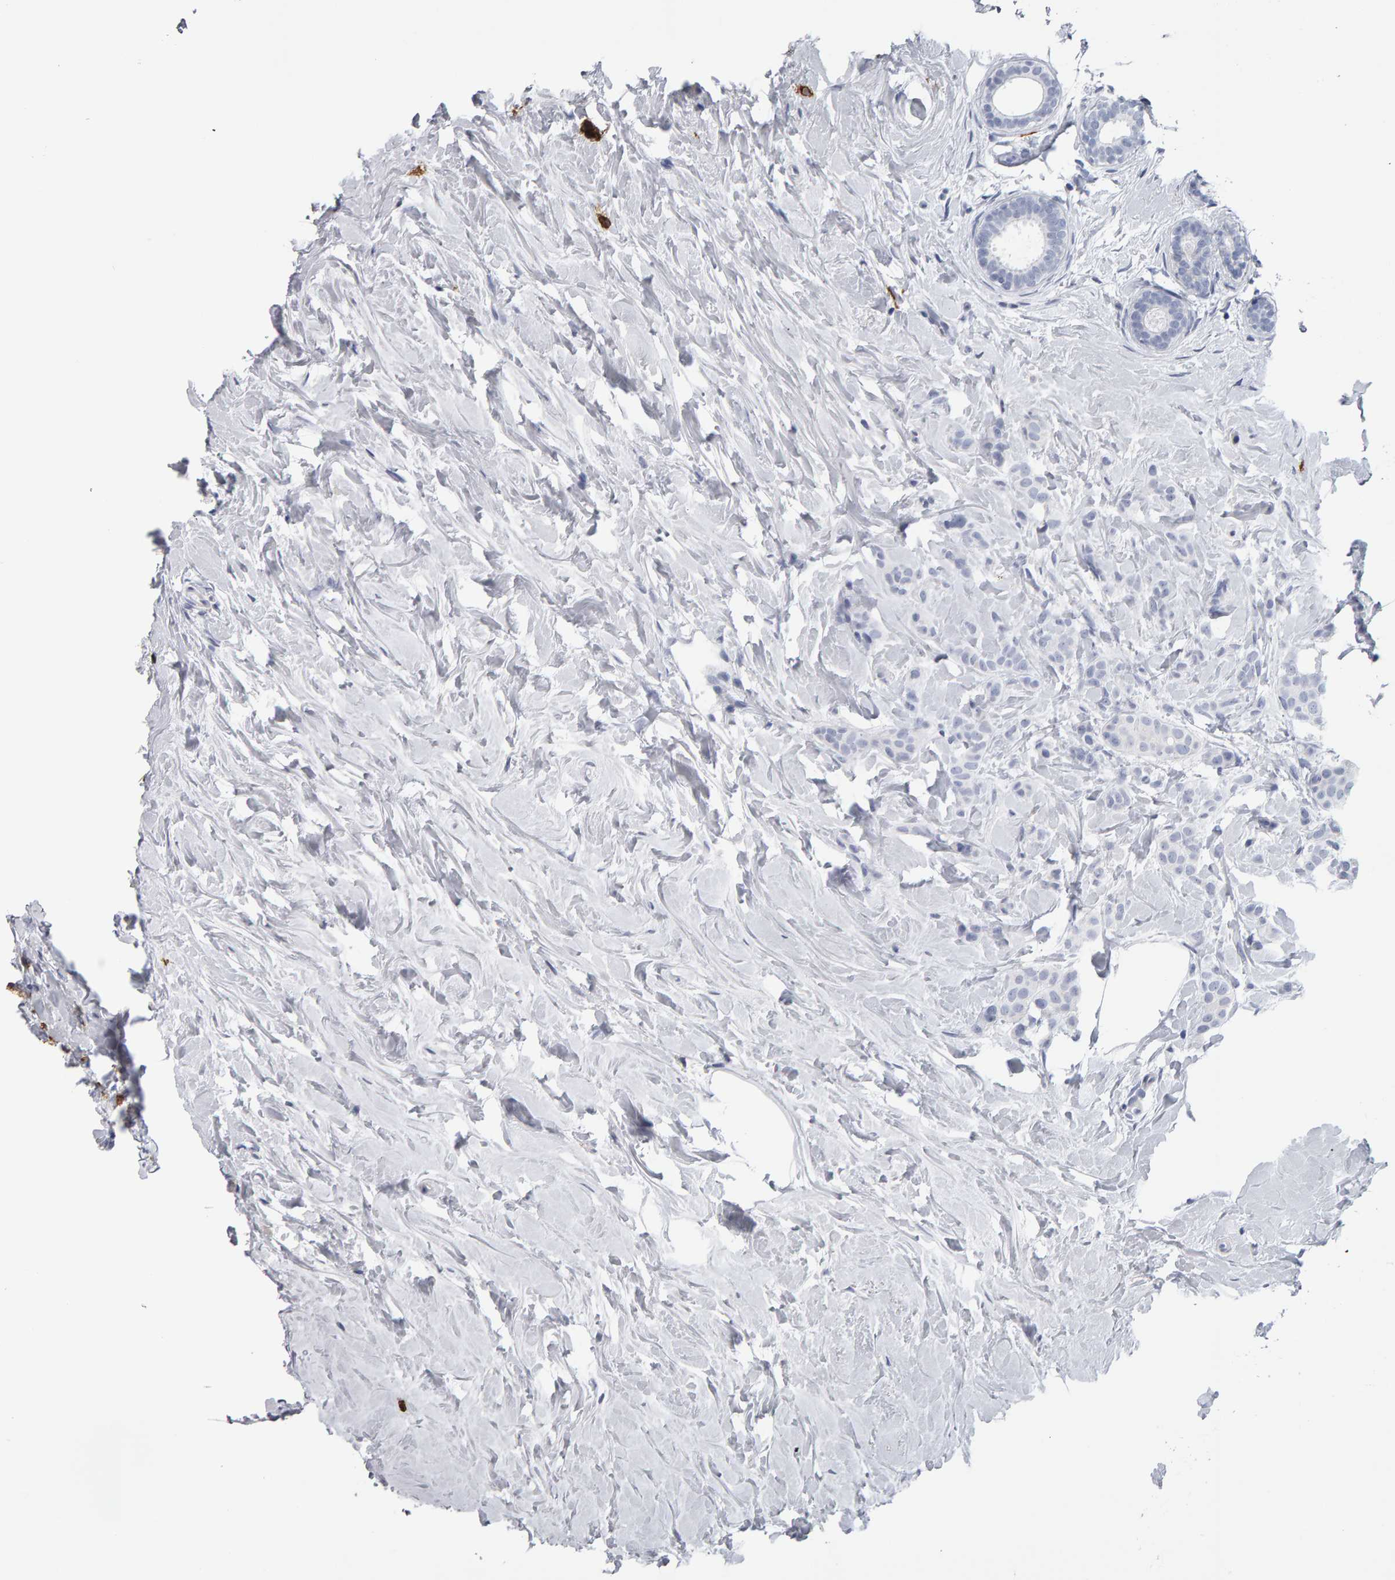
{"staining": {"intensity": "negative", "quantity": "none", "location": "none"}, "tissue": "breast cancer", "cell_type": "Tumor cells", "image_type": "cancer", "snomed": [{"axis": "morphology", "description": "Lobular carcinoma, in situ"}, {"axis": "morphology", "description": "Lobular carcinoma"}, {"axis": "topography", "description": "Breast"}], "caption": "Human lobular carcinoma (breast) stained for a protein using immunohistochemistry (IHC) demonstrates no positivity in tumor cells.", "gene": "CD38", "patient": {"sex": "female", "age": 41}}